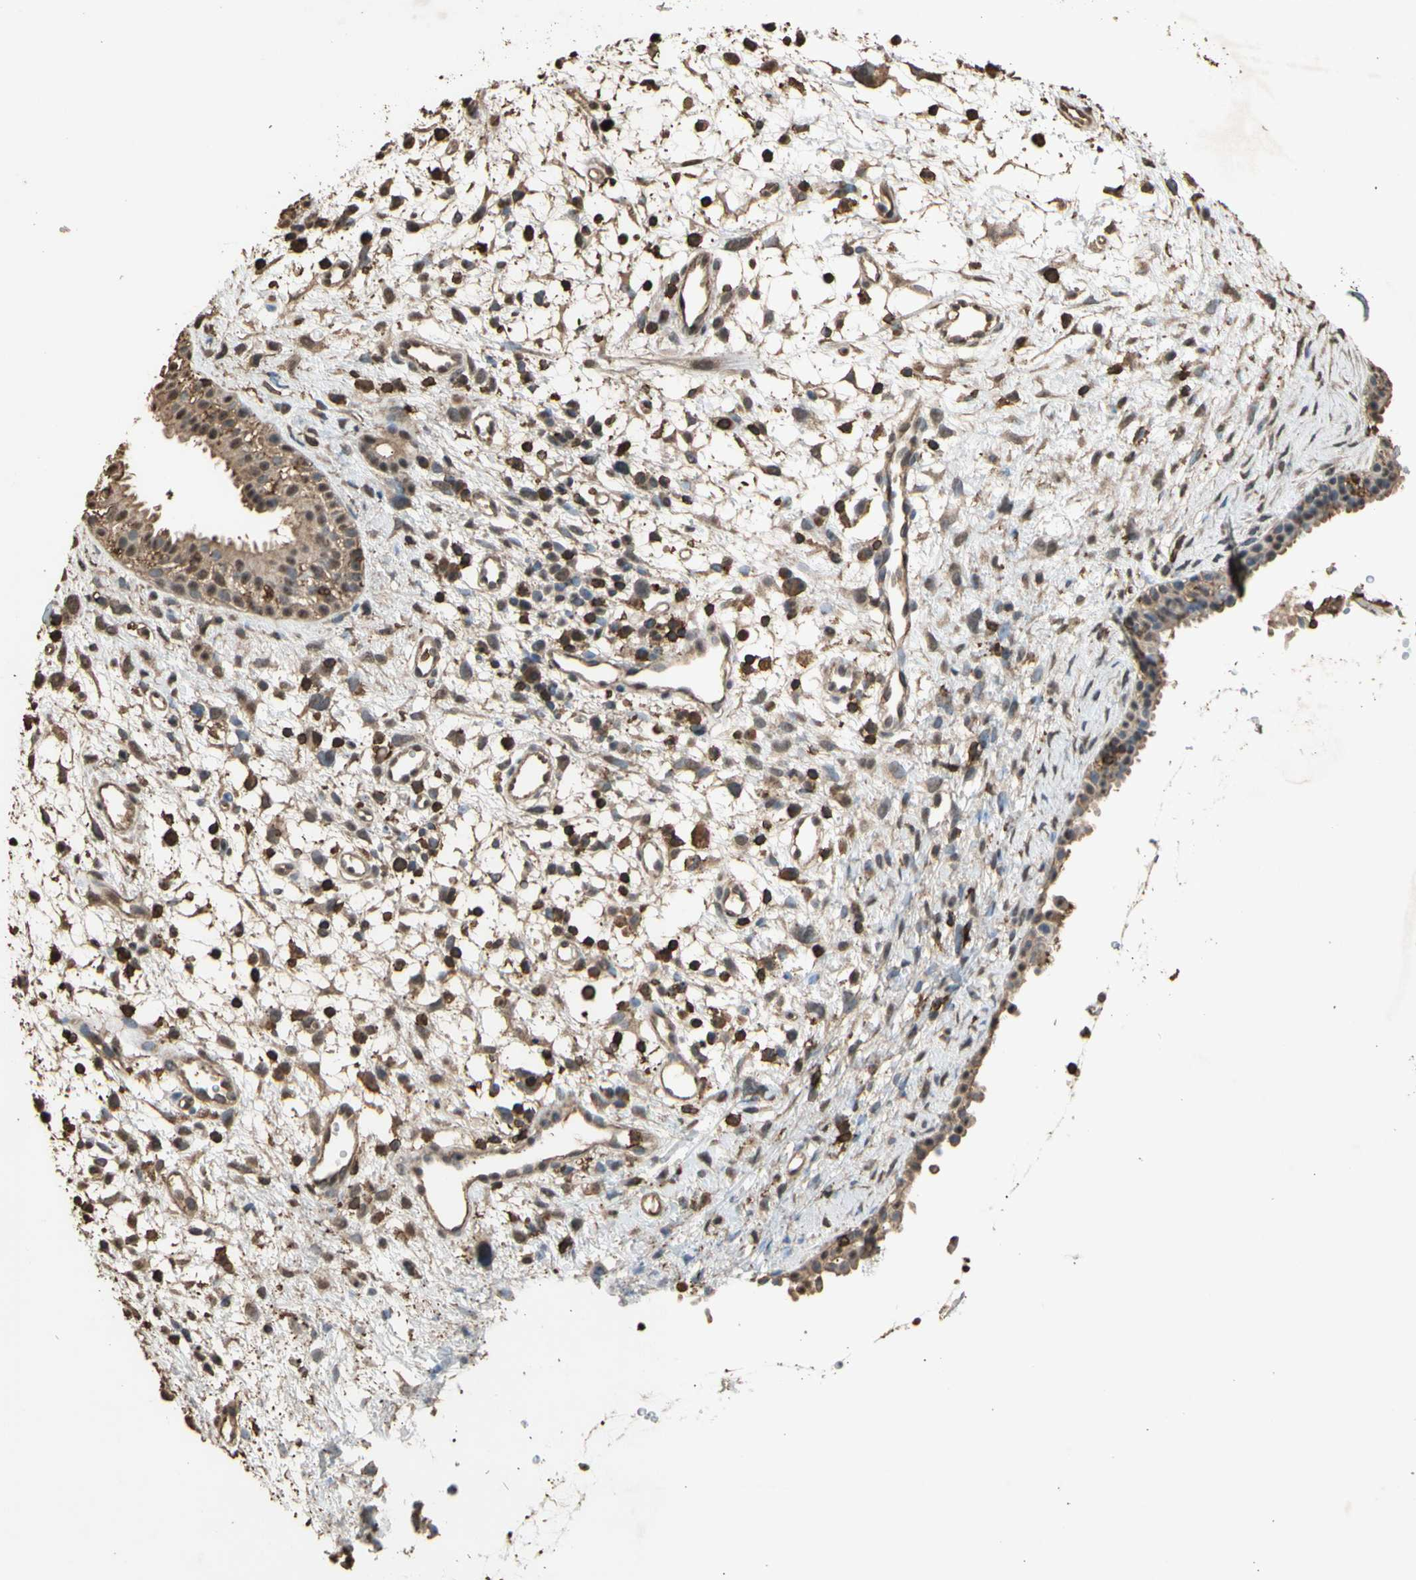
{"staining": {"intensity": "moderate", "quantity": ">75%", "location": "cytoplasmic/membranous,nuclear"}, "tissue": "nasopharynx", "cell_type": "Respiratory epithelial cells", "image_type": "normal", "snomed": [{"axis": "morphology", "description": "Normal tissue, NOS"}, {"axis": "topography", "description": "Nasopharynx"}], "caption": "A high-resolution histopathology image shows immunohistochemistry staining of benign nasopharynx, which displays moderate cytoplasmic/membranous,nuclear positivity in approximately >75% of respiratory epithelial cells. (DAB IHC, brown staining for protein, blue staining for nuclei).", "gene": "TNFSF13B", "patient": {"sex": "male", "age": 22}}